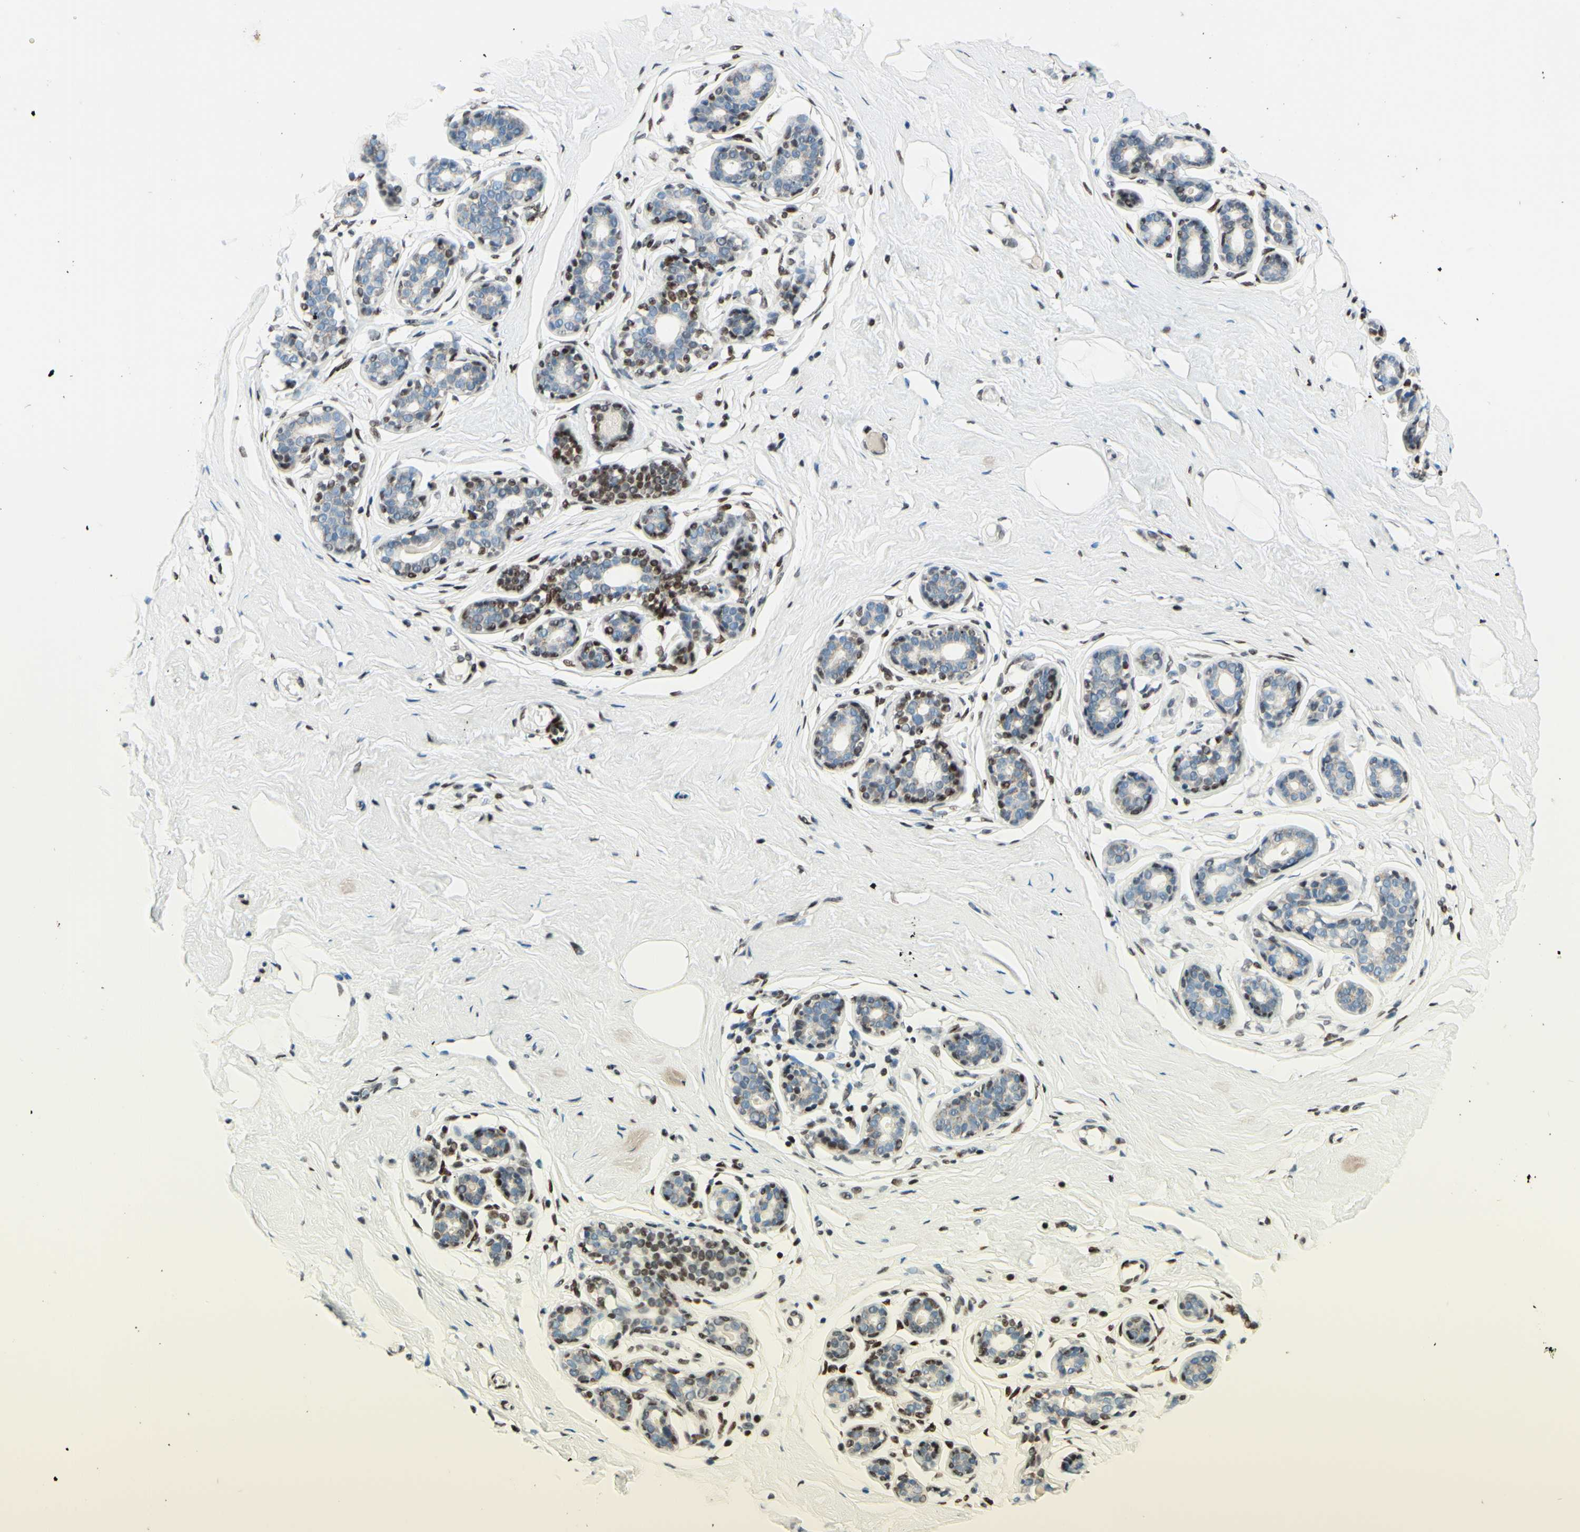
{"staining": {"intensity": "negative", "quantity": "none", "location": "none"}, "tissue": "breast", "cell_type": "Adipocytes", "image_type": "normal", "snomed": [{"axis": "morphology", "description": "Normal tissue, NOS"}, {"axis": "topography", "description": "Breast"}], "caption": "Protein analysis of normal breast exhibits no significant expression in adipocytes.", "gene": "CBX7", "patient": {"sex": "female", "age": 23}}